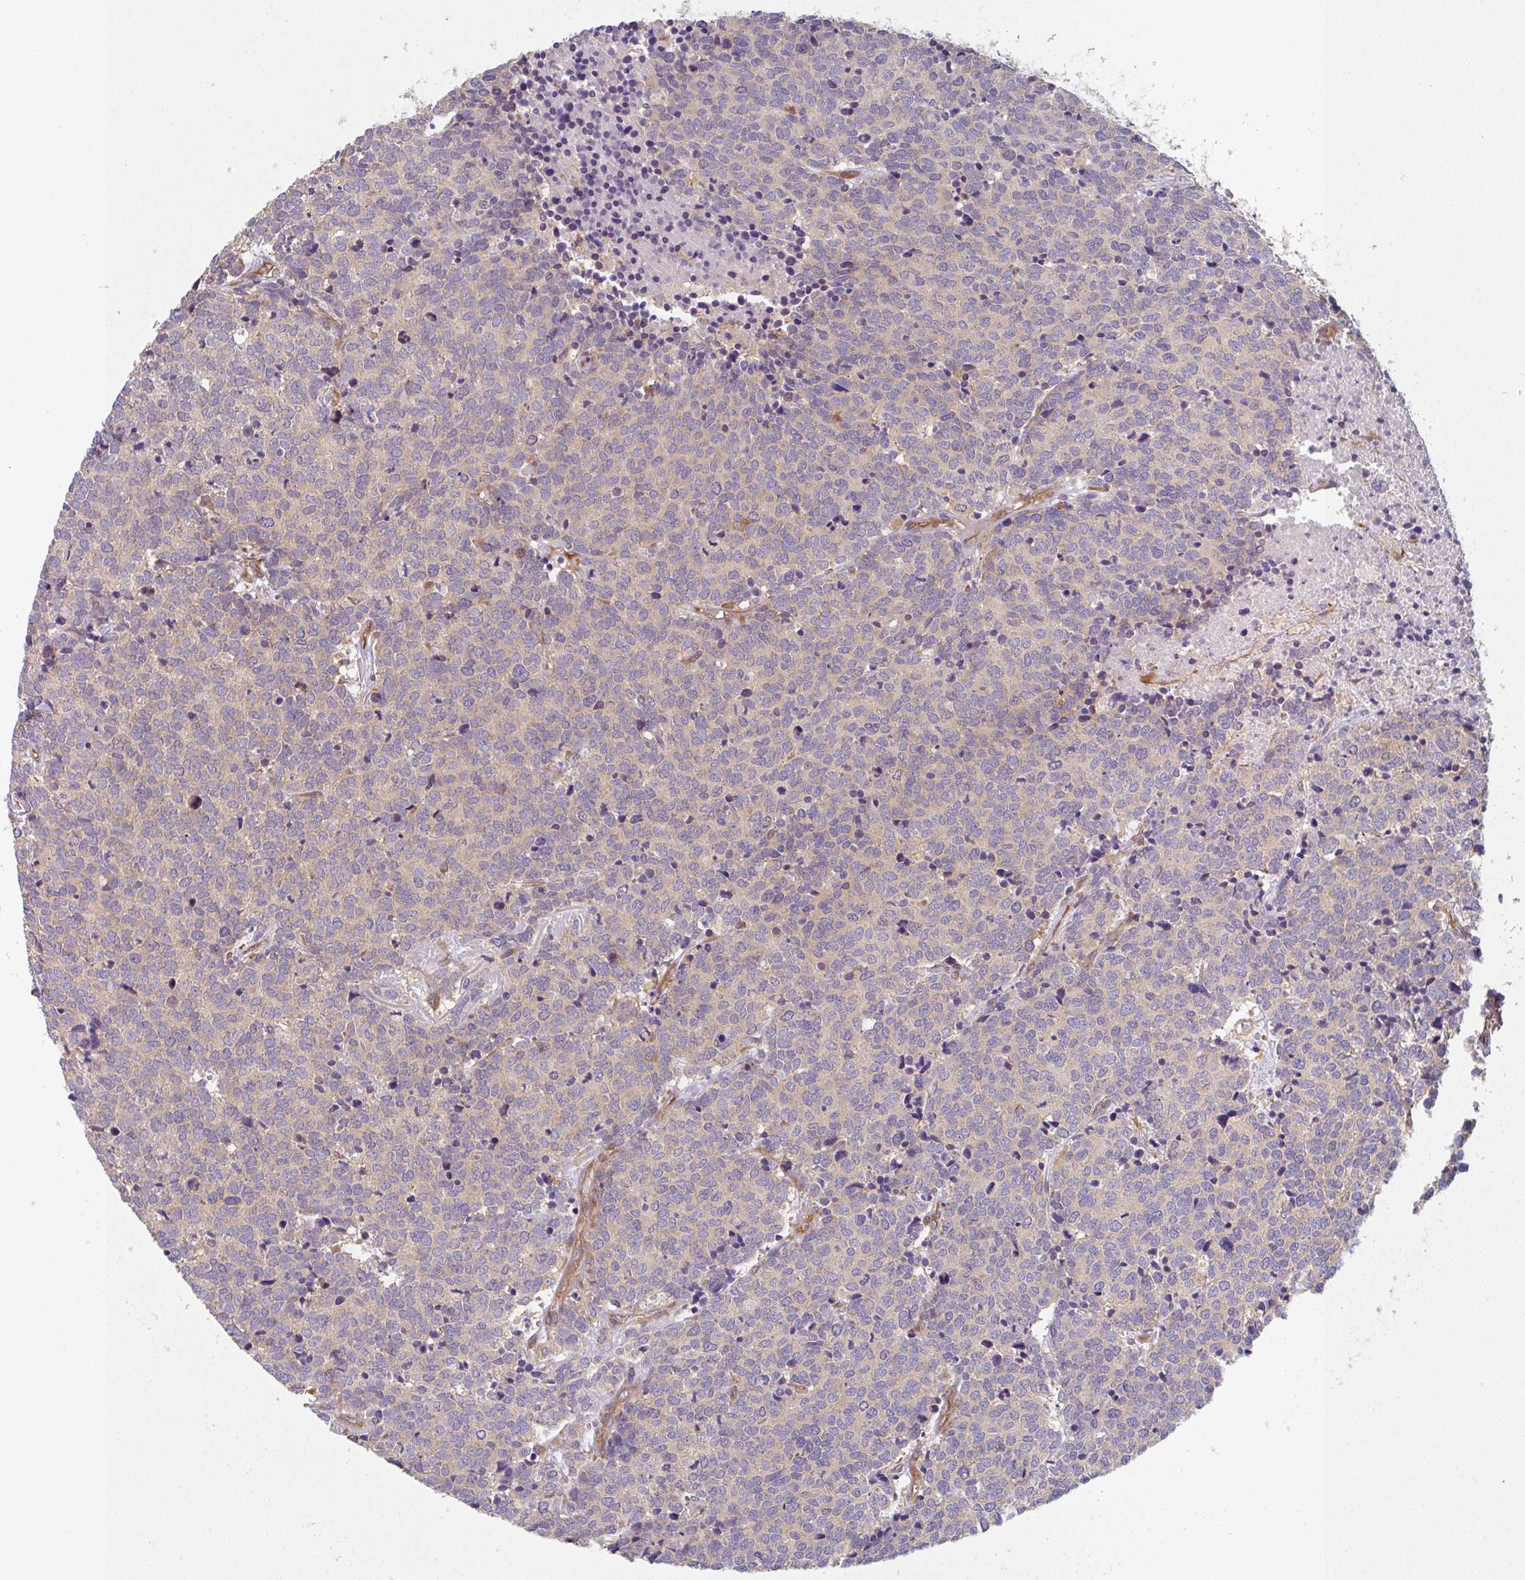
{"staining": {"intensity": "negative", "quantity": "none", "location": "none"}, "tissue": "carcinoid", "cell_type": "Tumor cells", "image_type": "cancer", "snomed": [{"axis": "morphology", "description": "Carcinoid, malignant, NOS"}, {"axis": "topography", "description": "Skin"}], "caption": "Tumor cells are negative for protein expression in human carcinoid.", "gene": "TMEM229A", "patient": {"sex": "female", "age": 79}}